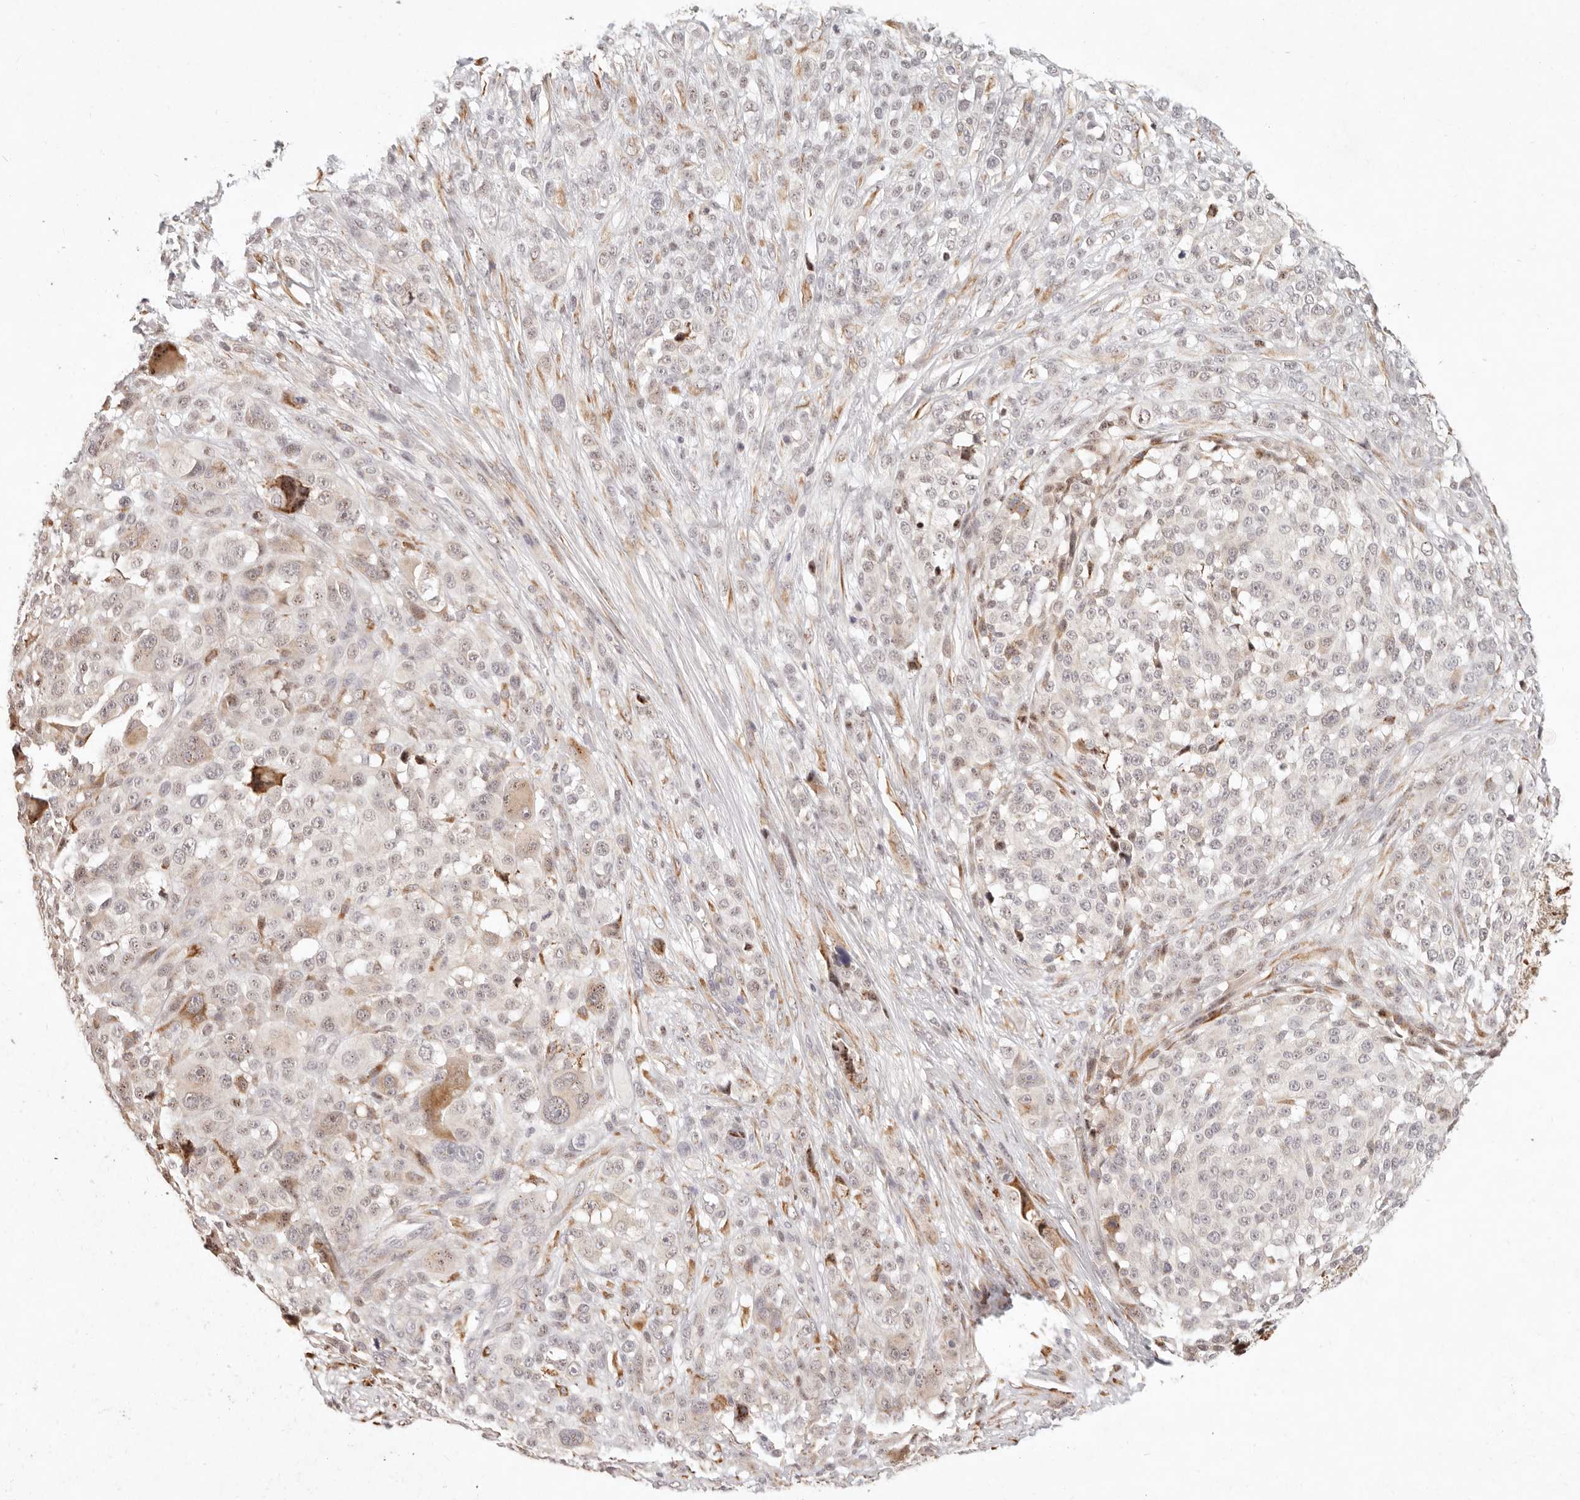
{"staining": {"intensity": "negative", "quantity": "none", "location": "none"}, "tissue": "melanoma", "cell_type": "Tumor cells", "image_type": "cancer", "snomed": [{"axis": "morphology", "description": "Malignant melanoma, NOS"}, {"axis": "topography", "description": "Skin"}], "caption": "Tumor cells show no significant protein expression in malignant melanoma.", "gene": "C1orf127", "patient": {"sex": "female", "age": 55}}